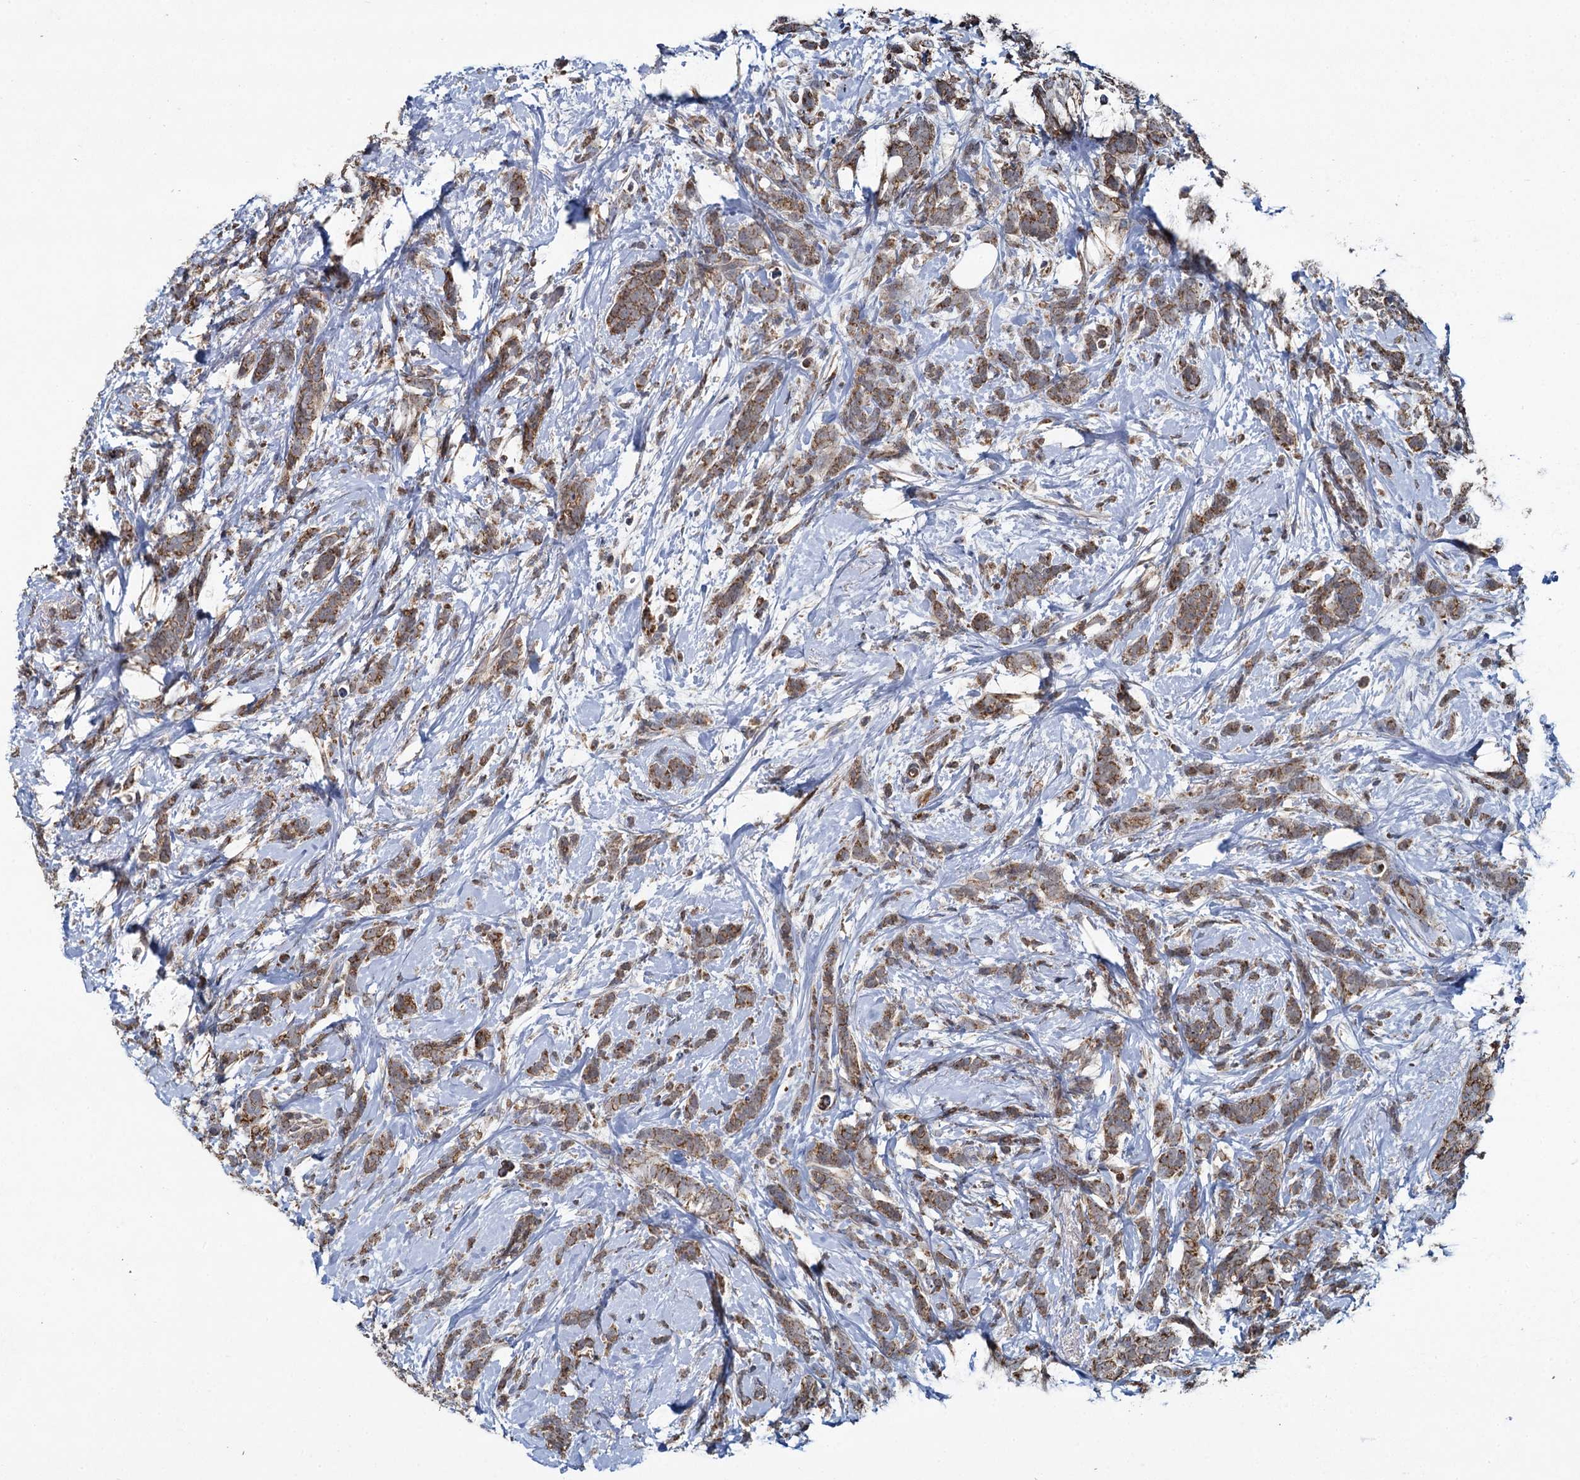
{"staining": {"intensity": "moderate", "quantity": ">75%", "location": "cytoplasmic/membranous"}, "tissue": "breast cancer", "cell_type": "Tumor cells", "image_type": "cancer", "snomed": [{"axis": "morphology", "description": "Lobular carcinoma"}, {"axis": "topography", "description": "Breast"}], "caption": "About >75% of tumor cells in breast cancer (lobular carcinoma) demonstrate moderate cytoplasmic/membranous protein expression as visualized by brown immunohistochemical staining.", "gene": "METTL4", "patient": {"sex": "female", "age": 58}}